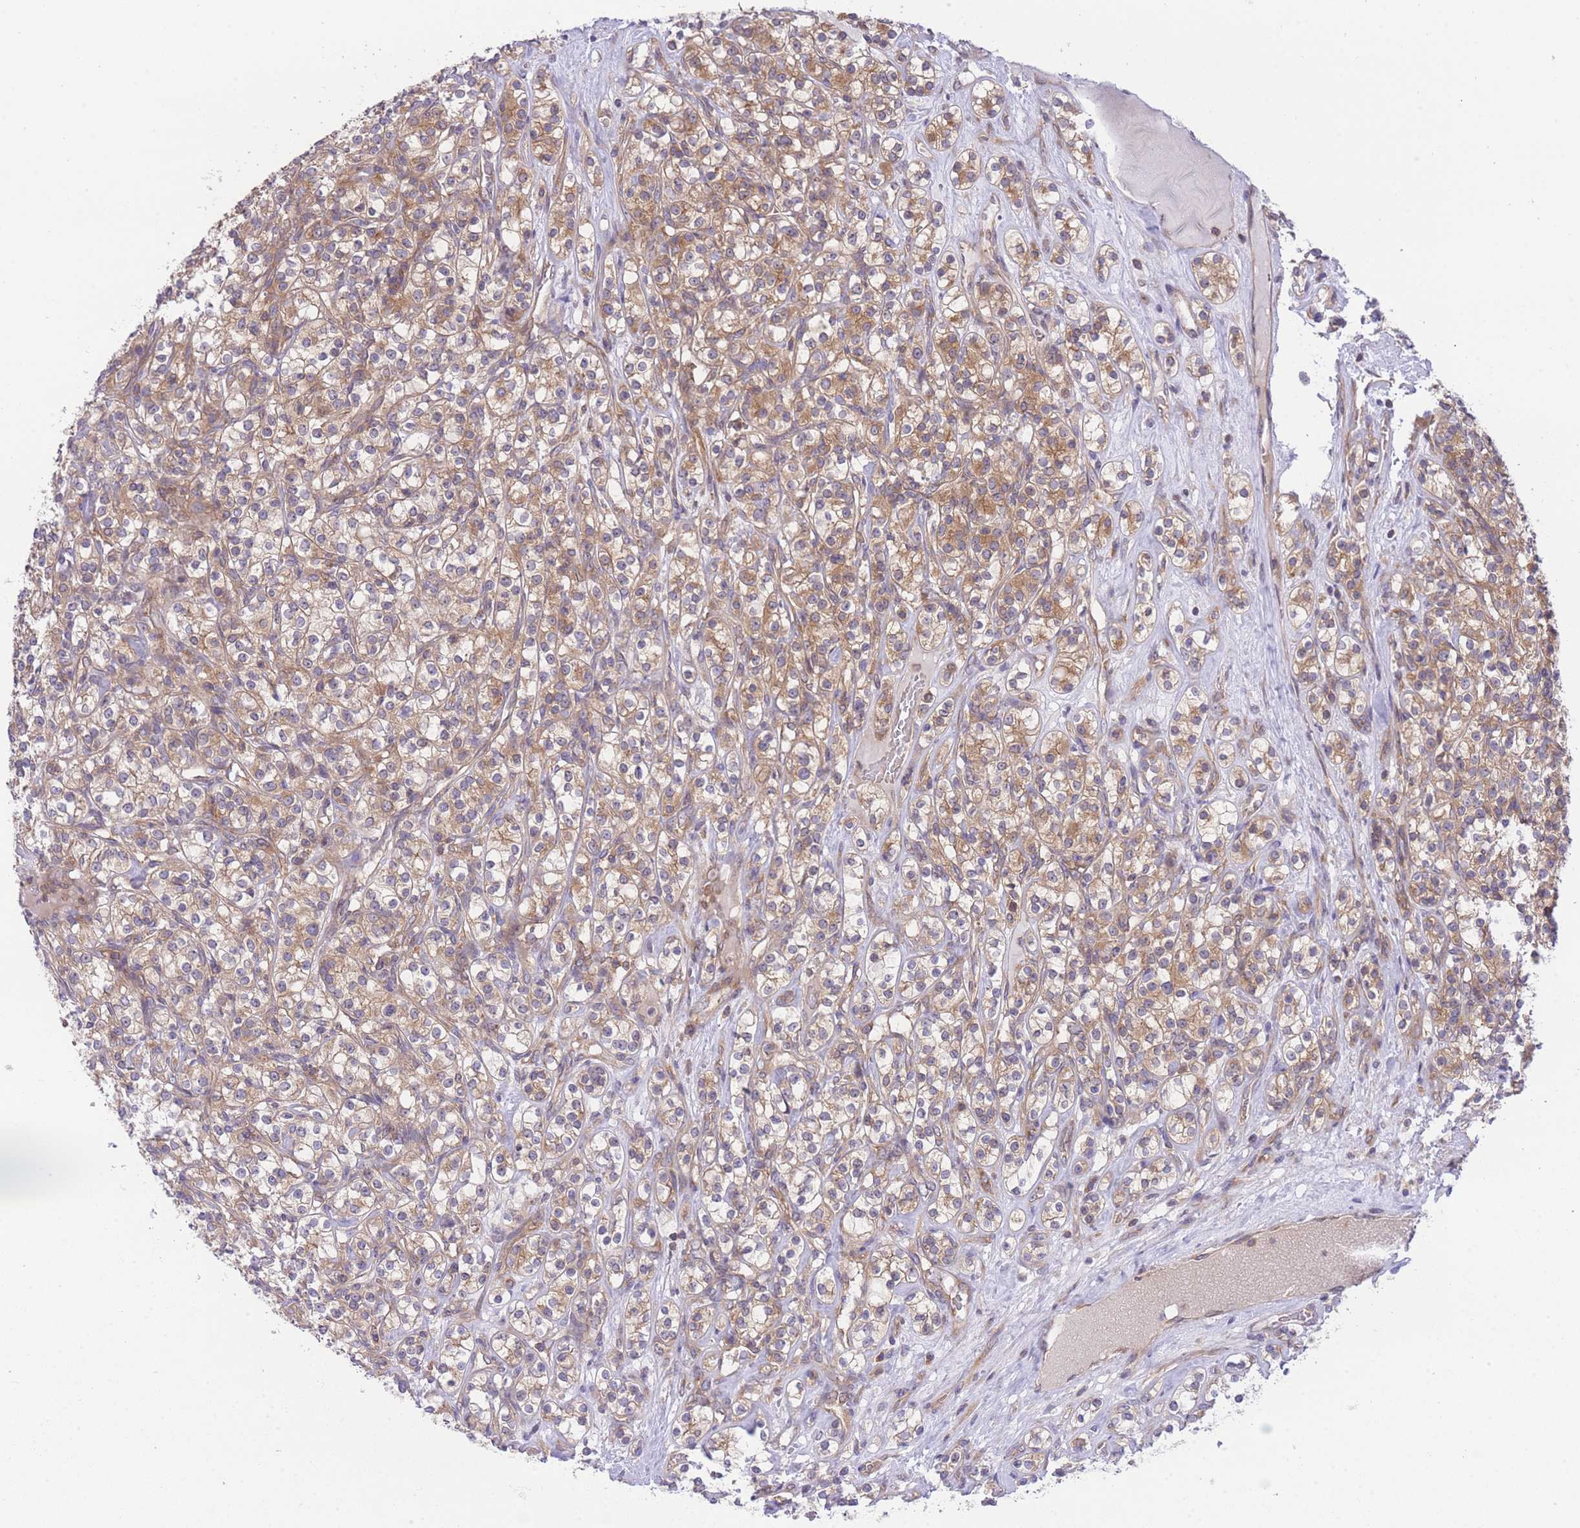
{"staining": {"intensity": "moderate", "quantity": ">75%", "location": "cytoplasmic/membranous"}, "tissue": "renal cancer", "cell_type": "Tumor cells", "image_type": "cancer", "snomed": [{"axis": "morphology", "description": "Adenocarcinoma, NOS"}, {"axis": "topography", "description": "Kidney"}], "caption": "A brown stain highlights moderate cytoplasmic/membranous positivity of a protein in human renal cancer (adenocarcinoma) tumor cells. The protein of interest is shown in brown color, while the nuclei are stained blue.", "gene": "EIF2B2", "patient": {"sex": "male", "age": 77}}